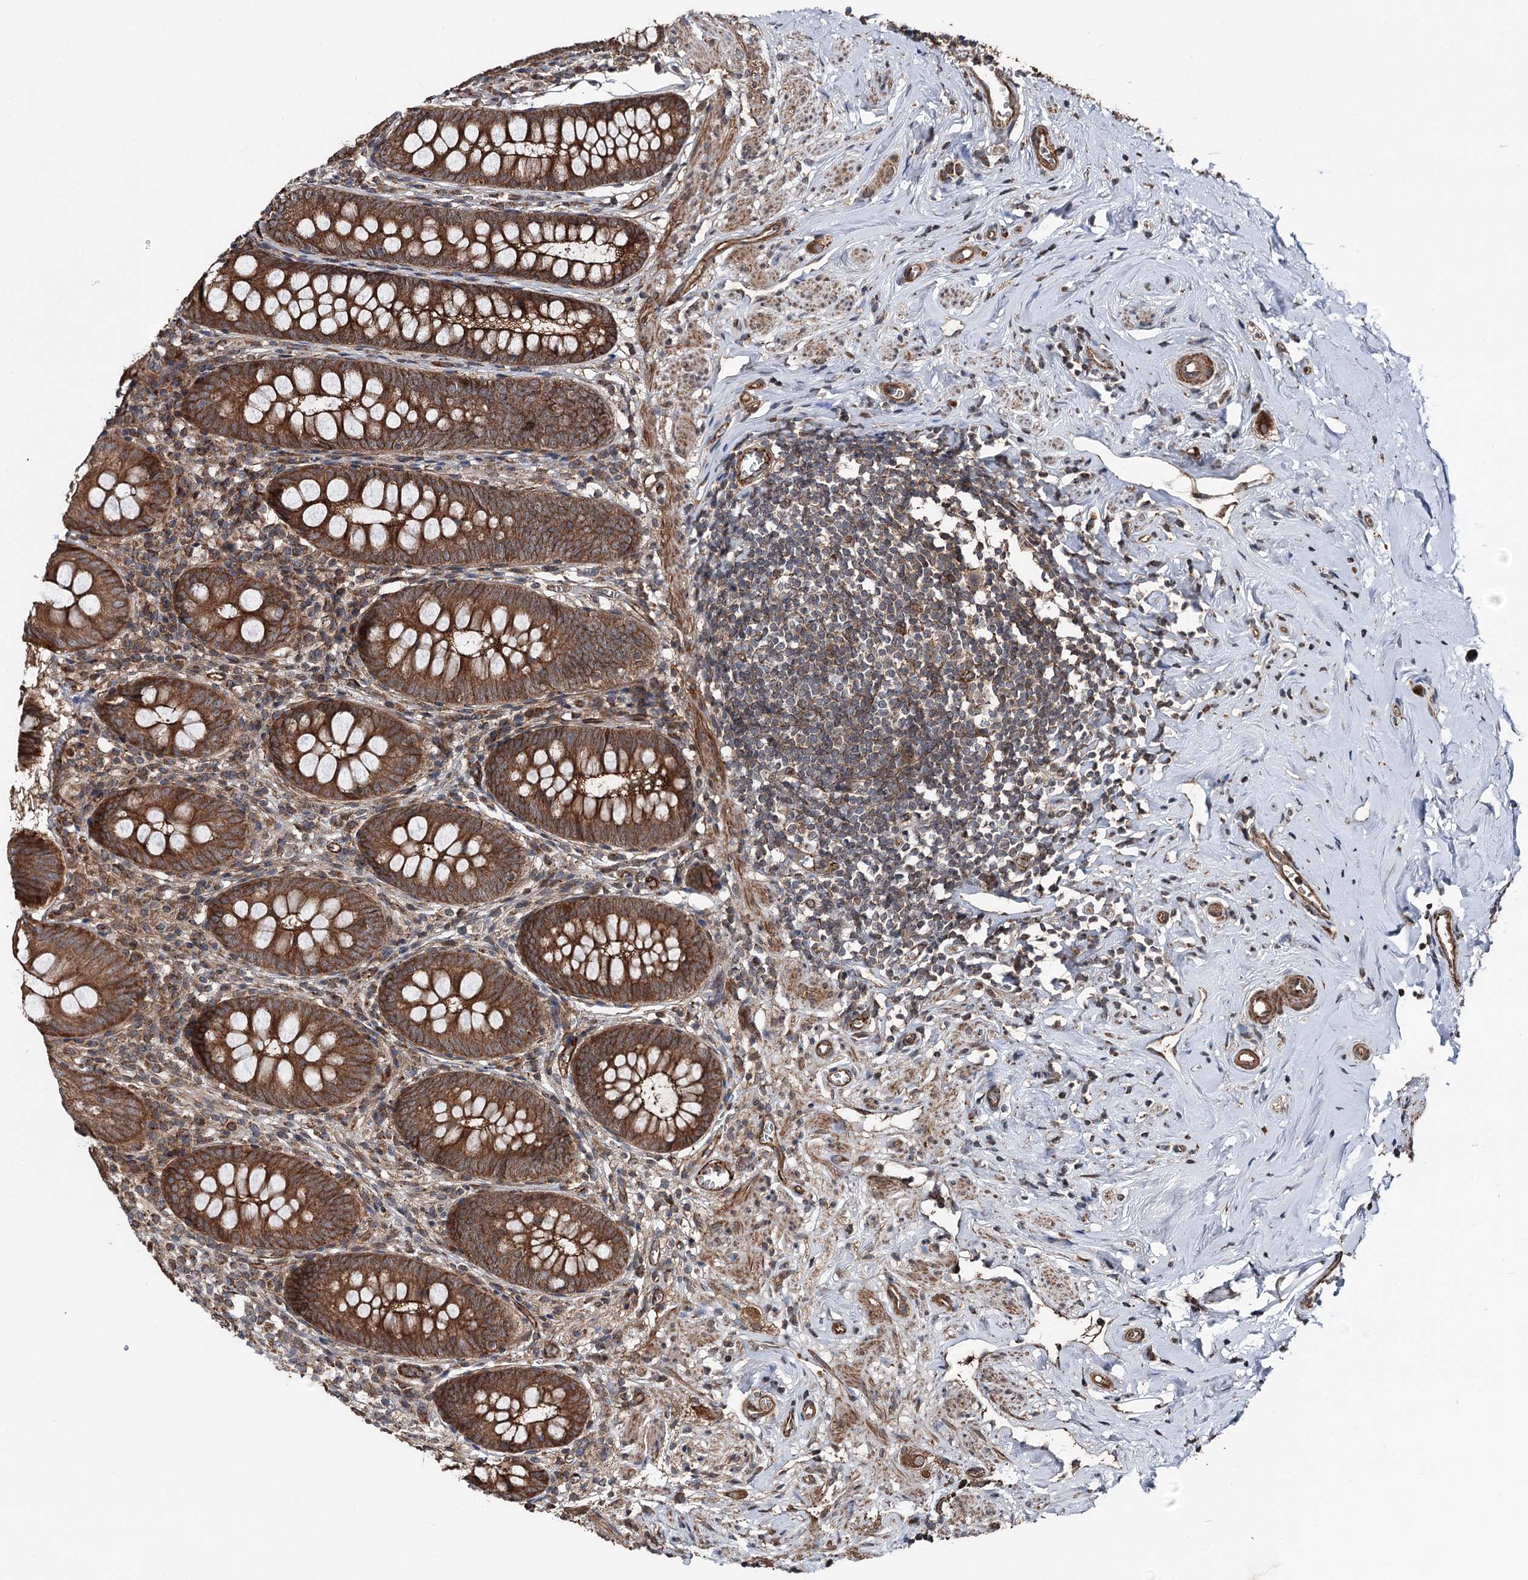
{"staining": {"intensity": "strong", "quantity": ">75%", "location": "cytoplasmic/membranous"}, "tissue": "appendix", "cell_type": "Glandular cells", "image_type": "normal", "snomed": [{"axis": "morphology", "description": "Normal tissue, NOS"}, {"axis": "topography", "description": "Appendix"}], "caption": "Immunohistochemistry (IHC) histopathology image of benign appendix: human appendix stained using IHC displays high levels of strong protein expression localized specifically in the cytoplasmic/membranous of glandular cells, appearing as a cytoplasmic/membranous brown color.", "gene": "ITFG2", "patient": {"sex": "female", "age": 51}}